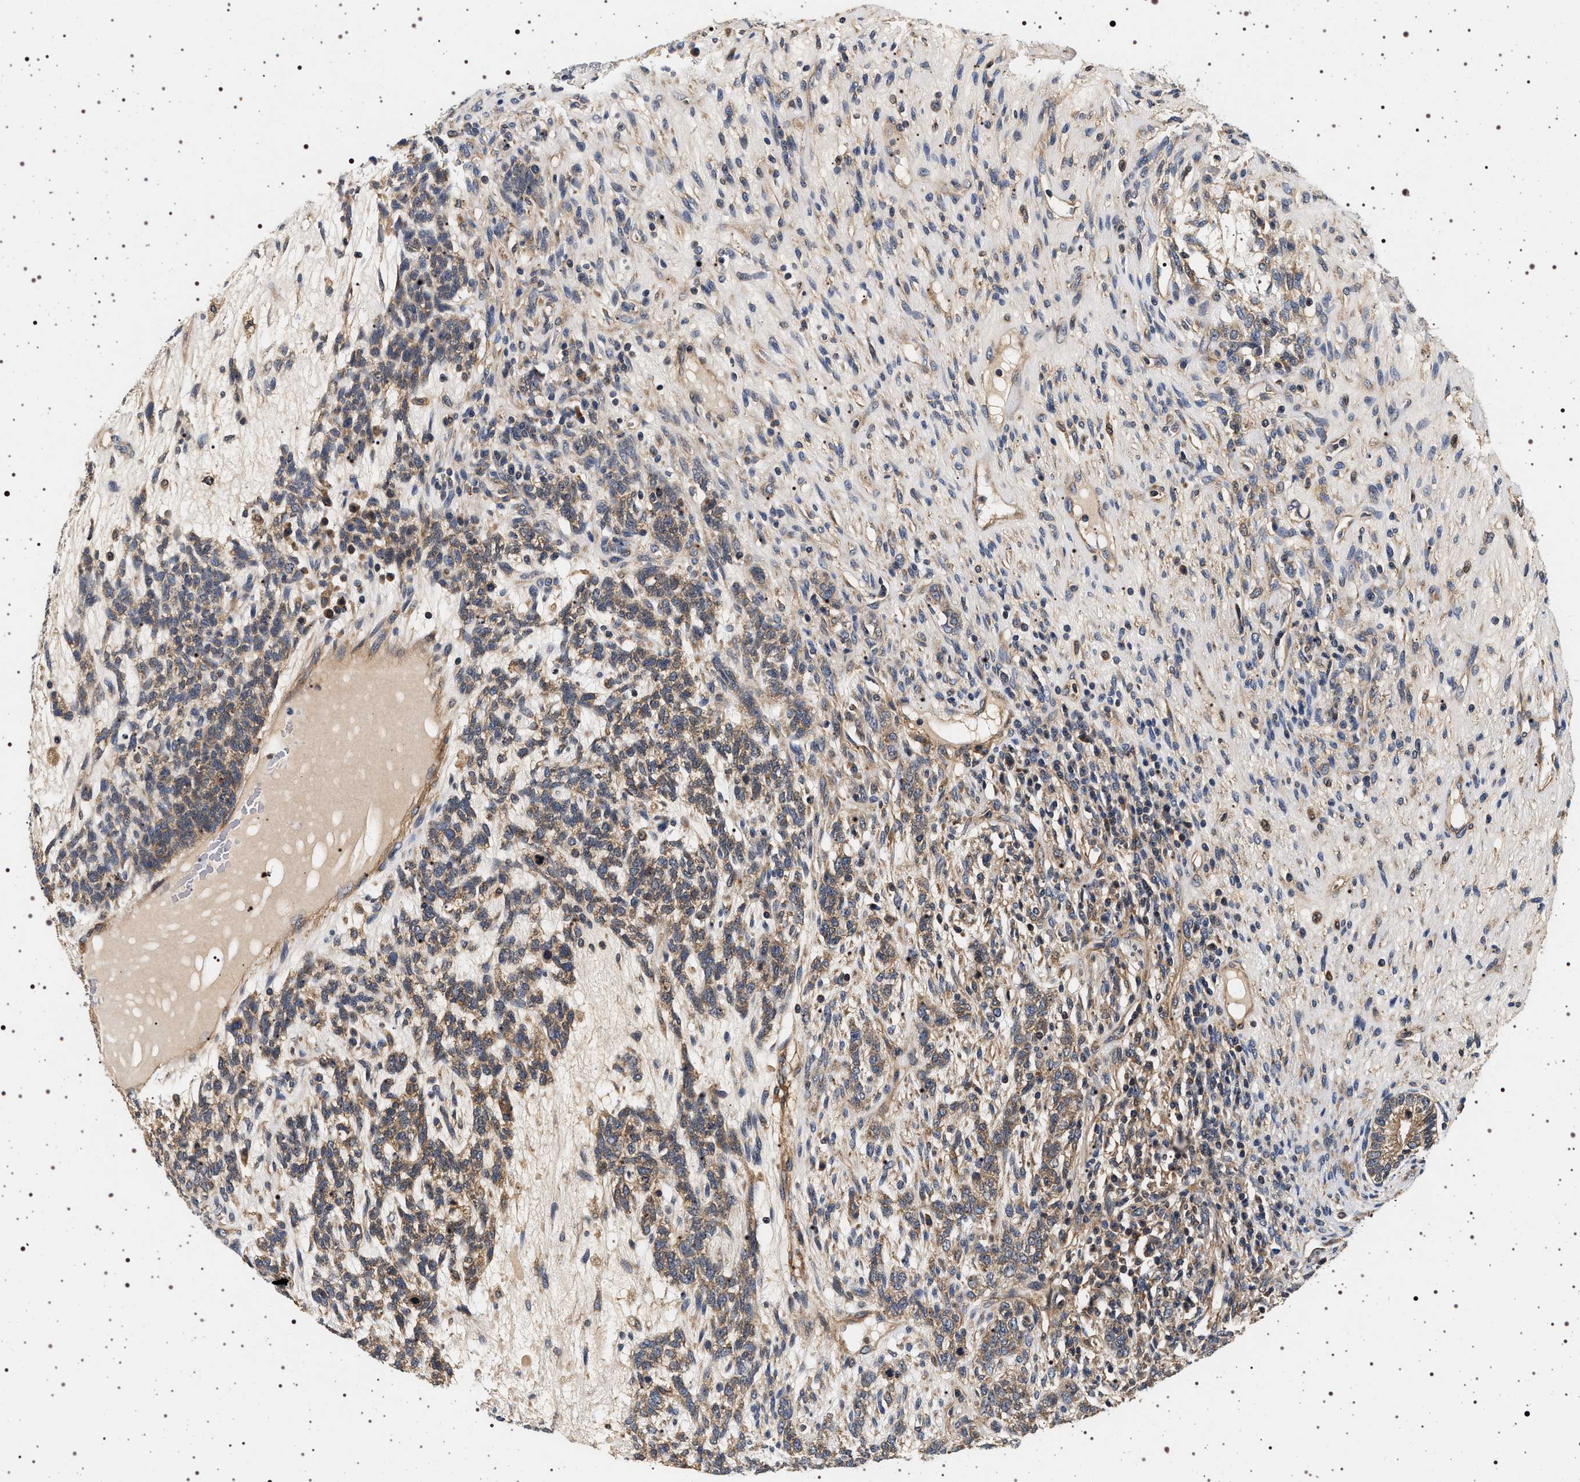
{"staining": {"intensity": "weak", "quantity": ">75%", "location": "cytoplasmic/membranous"}, "tissue": "testis cancer", "cell_type": "Tumor cells", "image_type": "cancer", "snomed": [{"axis": "morphology", "description": "Seminoma, NOS"}, {"axis": "topography", "description": "Testis"}], "caption": "Human testis cancer stained with a protein marker reveals weak staining in tumor cells.", "gene": "DCBLD2", "patient": {"sex": "male", "age": 28}}